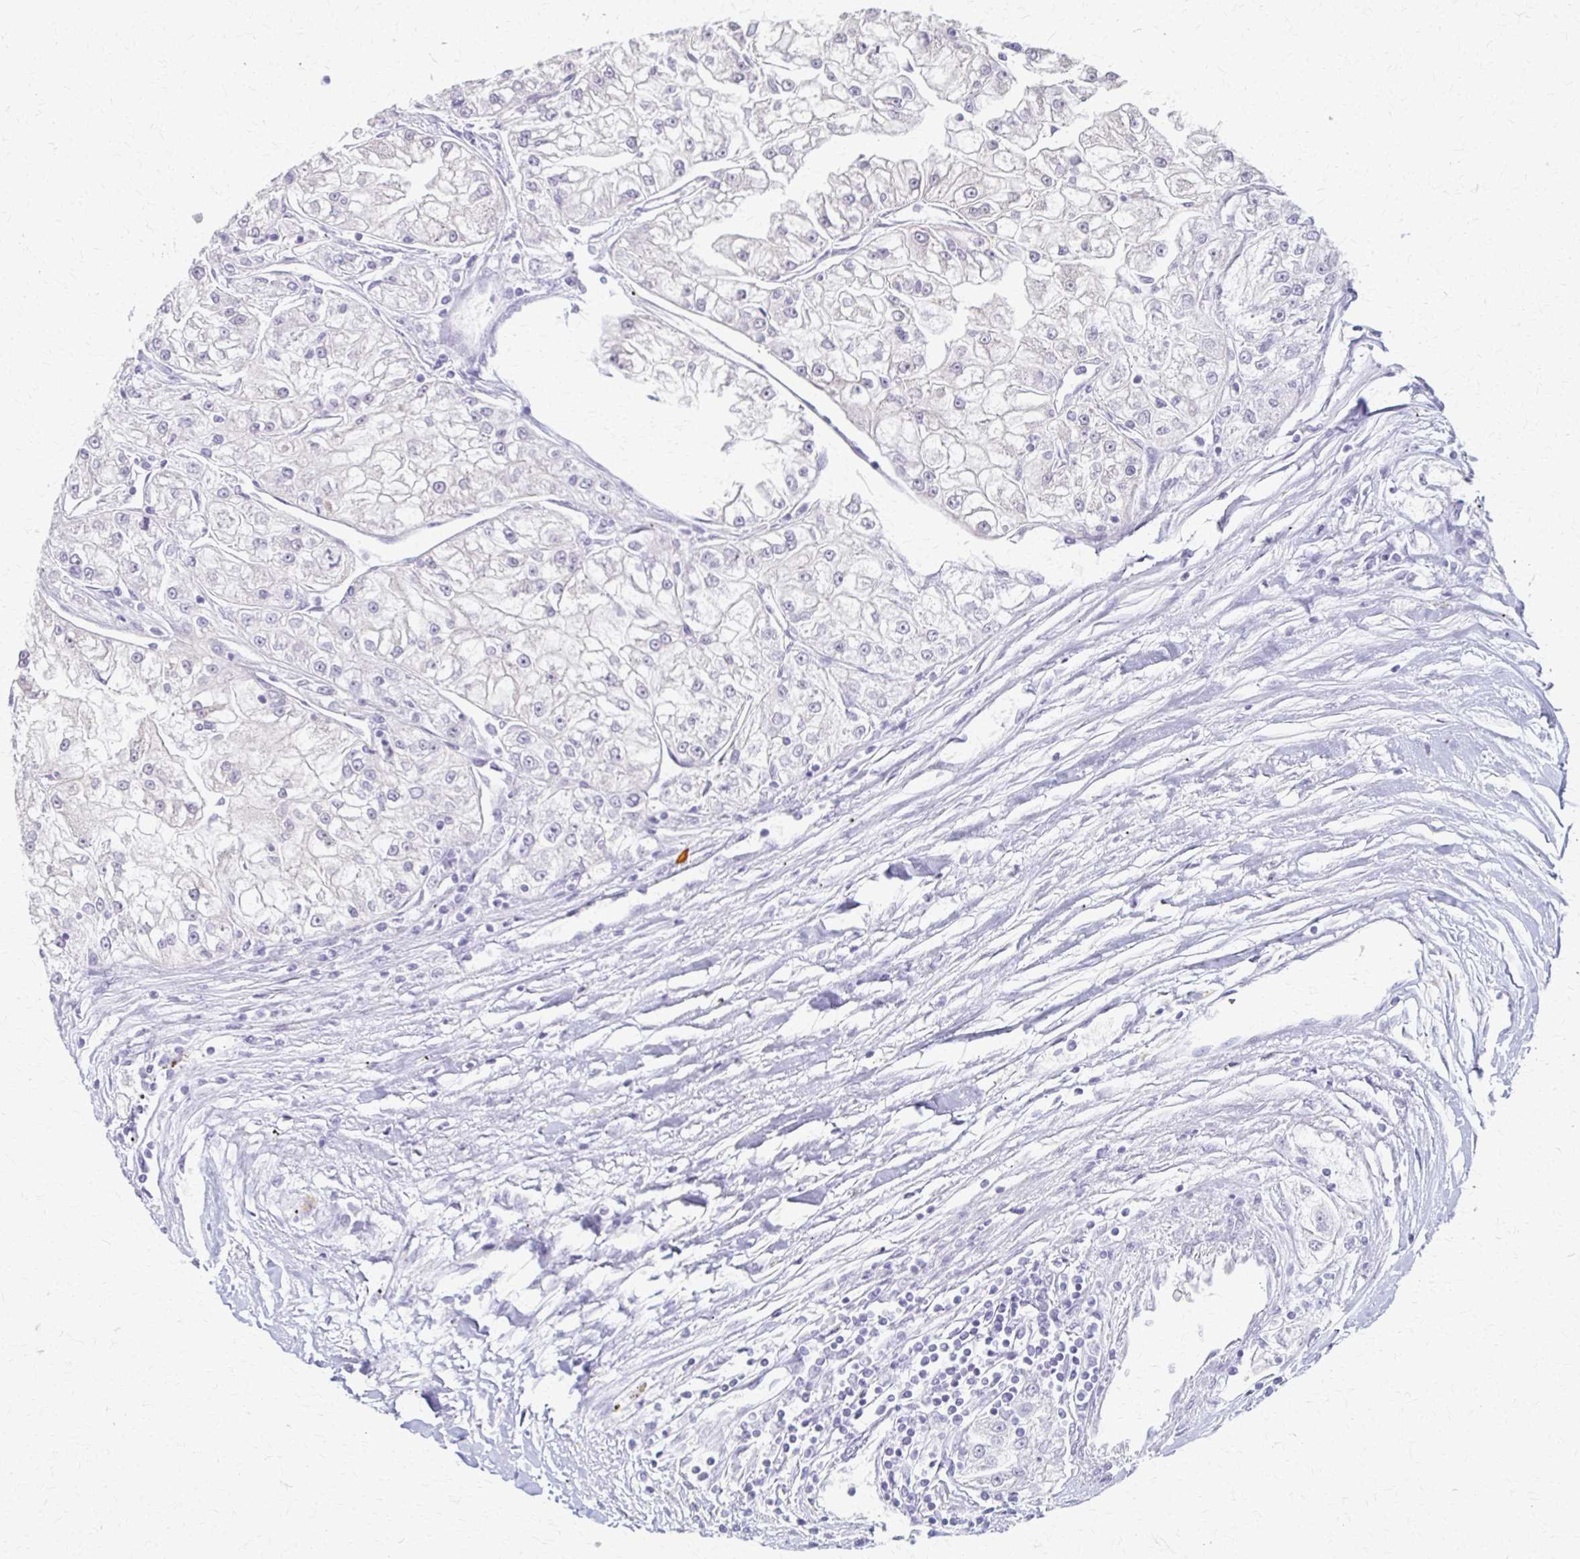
{"staining": {"intensity": "negative", "quantity": "none", "location": "none"}, "tissue": "renal cancer", "cell_type": "Tumor cells", "image_type": "cancer", "snomed": [{"axis": "morphology", "description": "Adenocarcinoma, NOS"}, {"axis": "topography", "description": "Kidney"}], "caption": "High power microscopy histopathology image of an IHC image of renal adenocarcinoma, revealing no significant expression in tumor cells.", "gene": "CYB5A", "patient": {"sex": "female", "age": 72}}